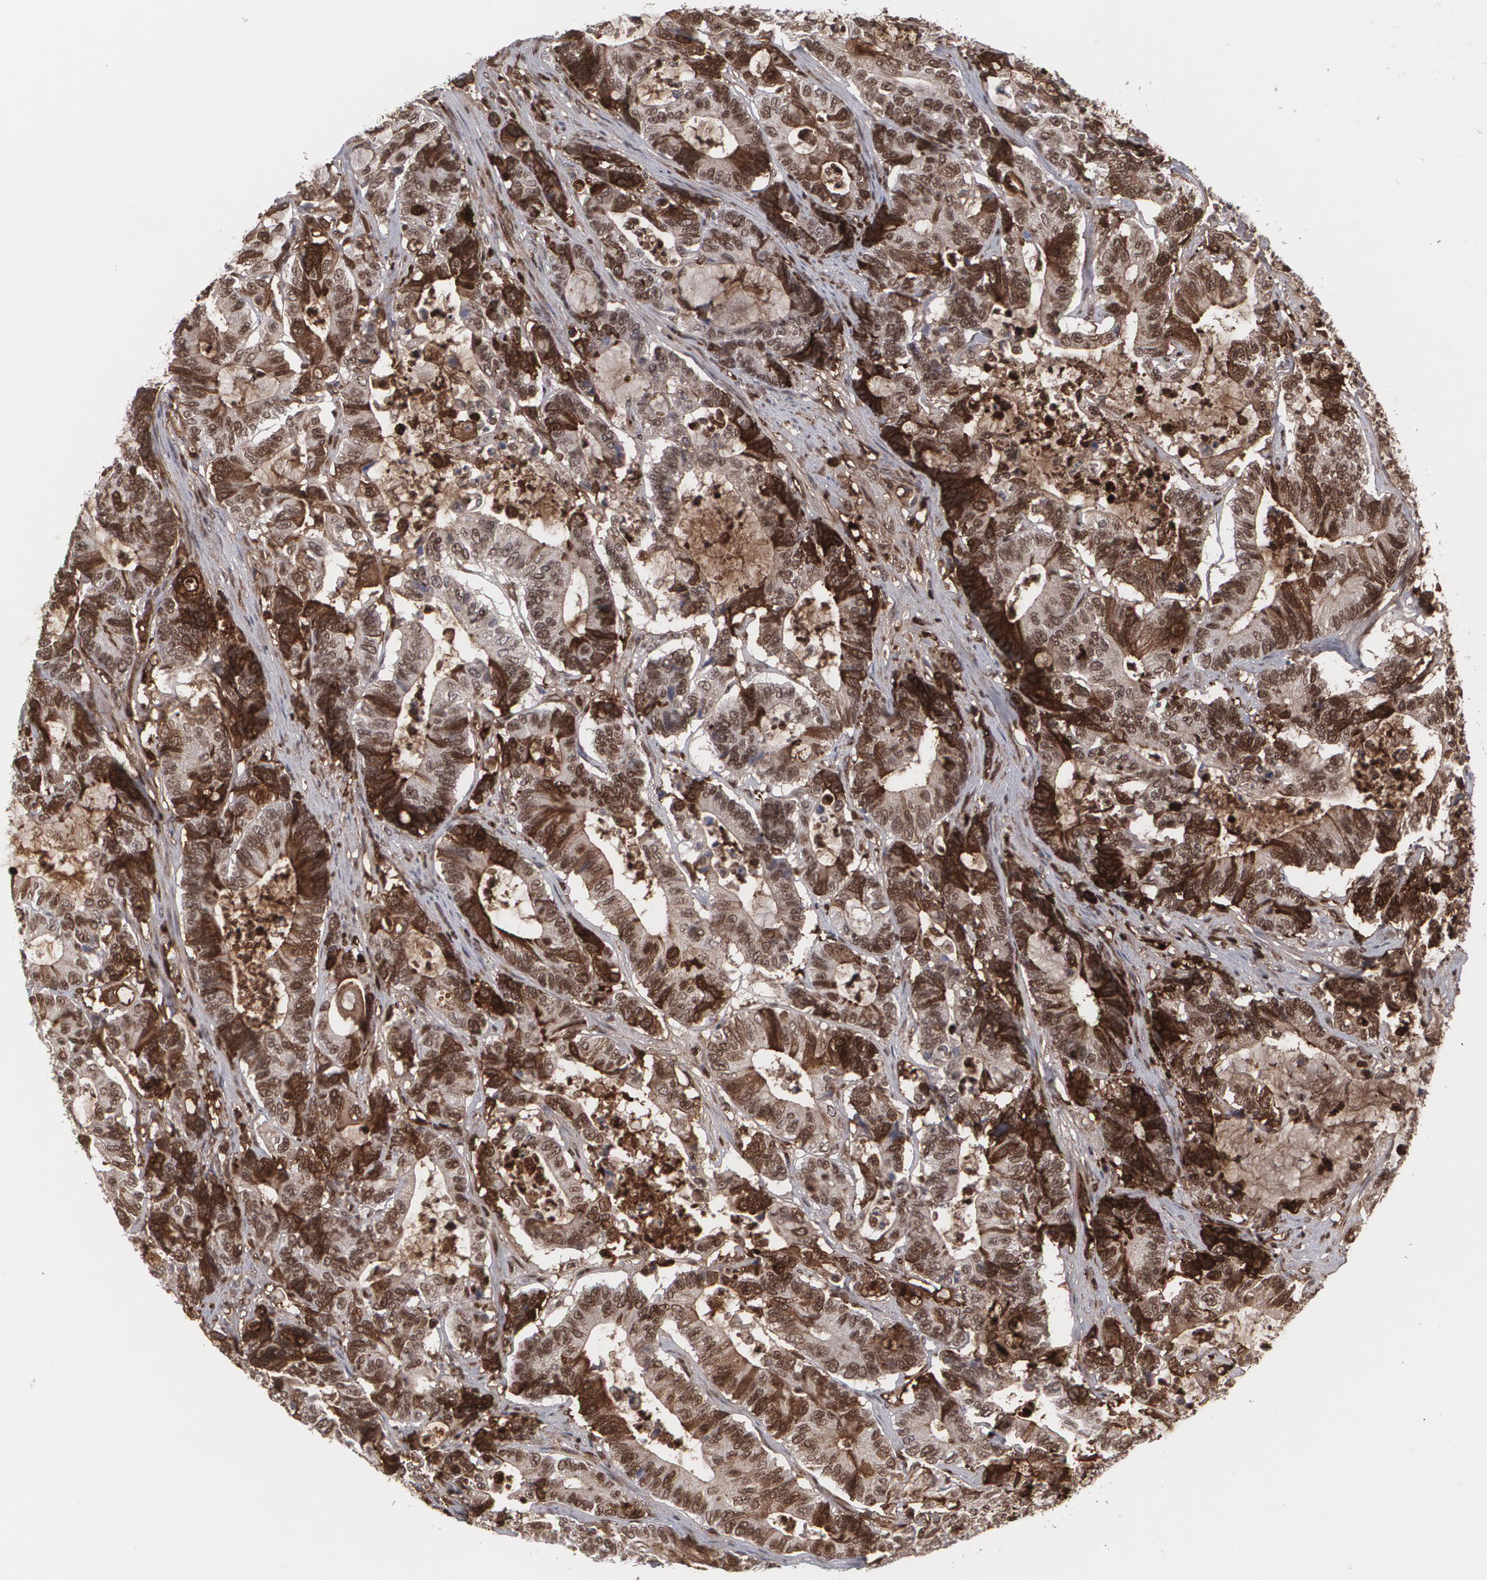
{"staining": {"intensity": "moderate", "quantity": ">75%", "location": "cytoplasmic/membranous,nuclear"}, "tissue": "colorectal cancer", "cell_type": "Tumor cells", "image_type": "cancer", "snomed": [{"axis": "morphology", "description": "Adenocarcinoma, NOS"}, {"axis": "topography", "description": "Colon"}], "caption": "Immunohistochemistry photomicrograph of neoplastic tissue: colorectal cancer (adenocarcinoma) stained using immunohistochemistry (IHC) displays medium levels of moderate protein expression localized specifically in the cytoplasmic/membranous and nuclear of tumor cells, appearing as a cytoplasmic/membranous and nuclear brown color.", "gene": "LRG1", "patient": {"sex": "female", "age": 84}}